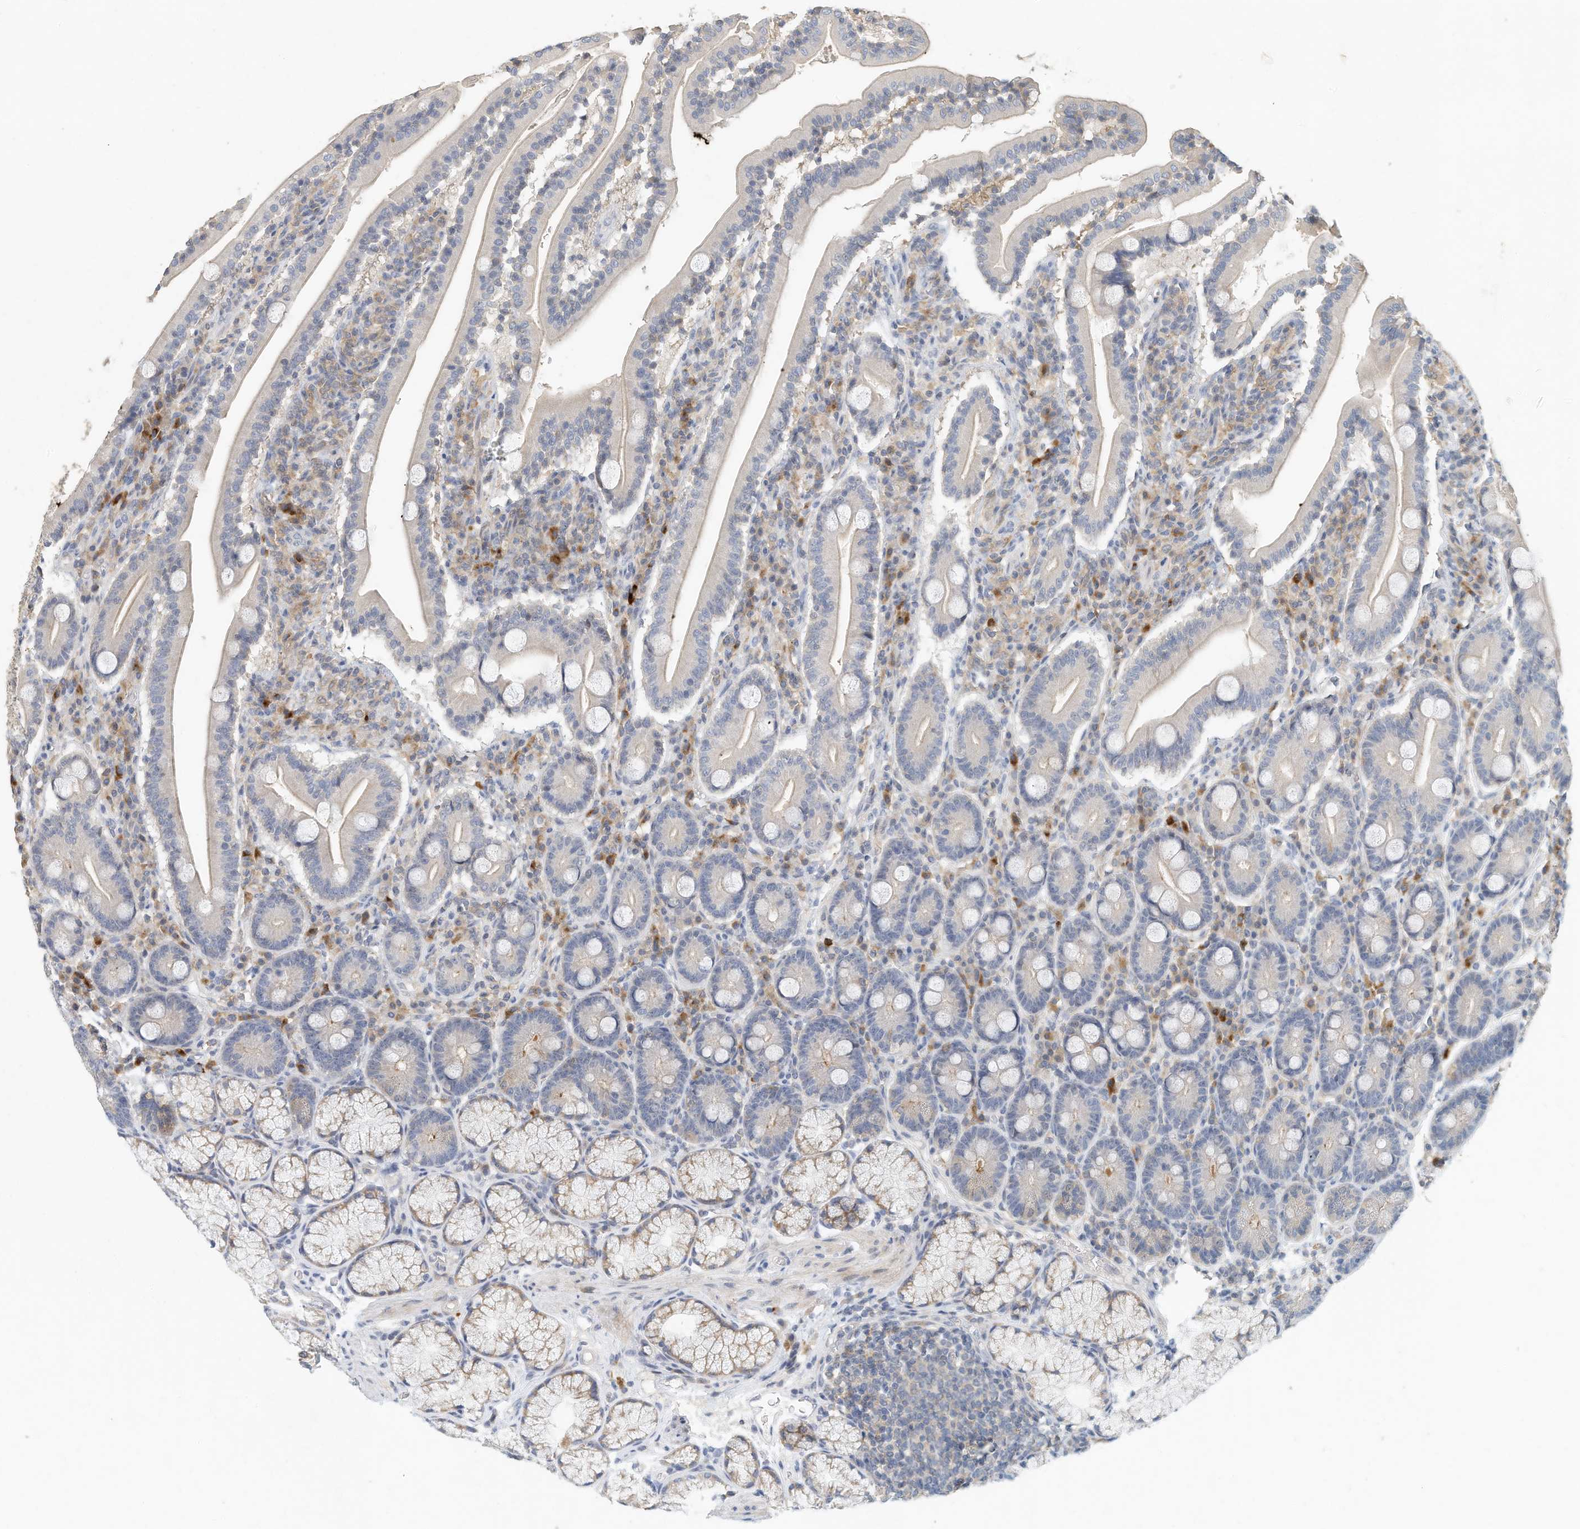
{"staining": {"intensity": "weak", "quantity": "<25%", "location": "cytoplasmic/membranous"}, "tissue": "duodenum", "cell_type": "Glandular cells", "image_type": "normal", "snomed": [{"axis": "morphology", "description": "Normal tissue, NOS"}, {"axis": "topography", "description": "Duodenum"}], "caption": "Immunohistochemistry (IHC) photomicrograph of benign duodenum: duodenum stained with DAB (3,3'-diaminobenzidine) displays no significant protein positivity in glandular cells. (DAB (3,3'-diaminobenzidine) immunohistochemistry visualized using brightfield microscopy, high magnification).", "gene": "MICAL1", "patient": {"sex": "male", "age": 35}}